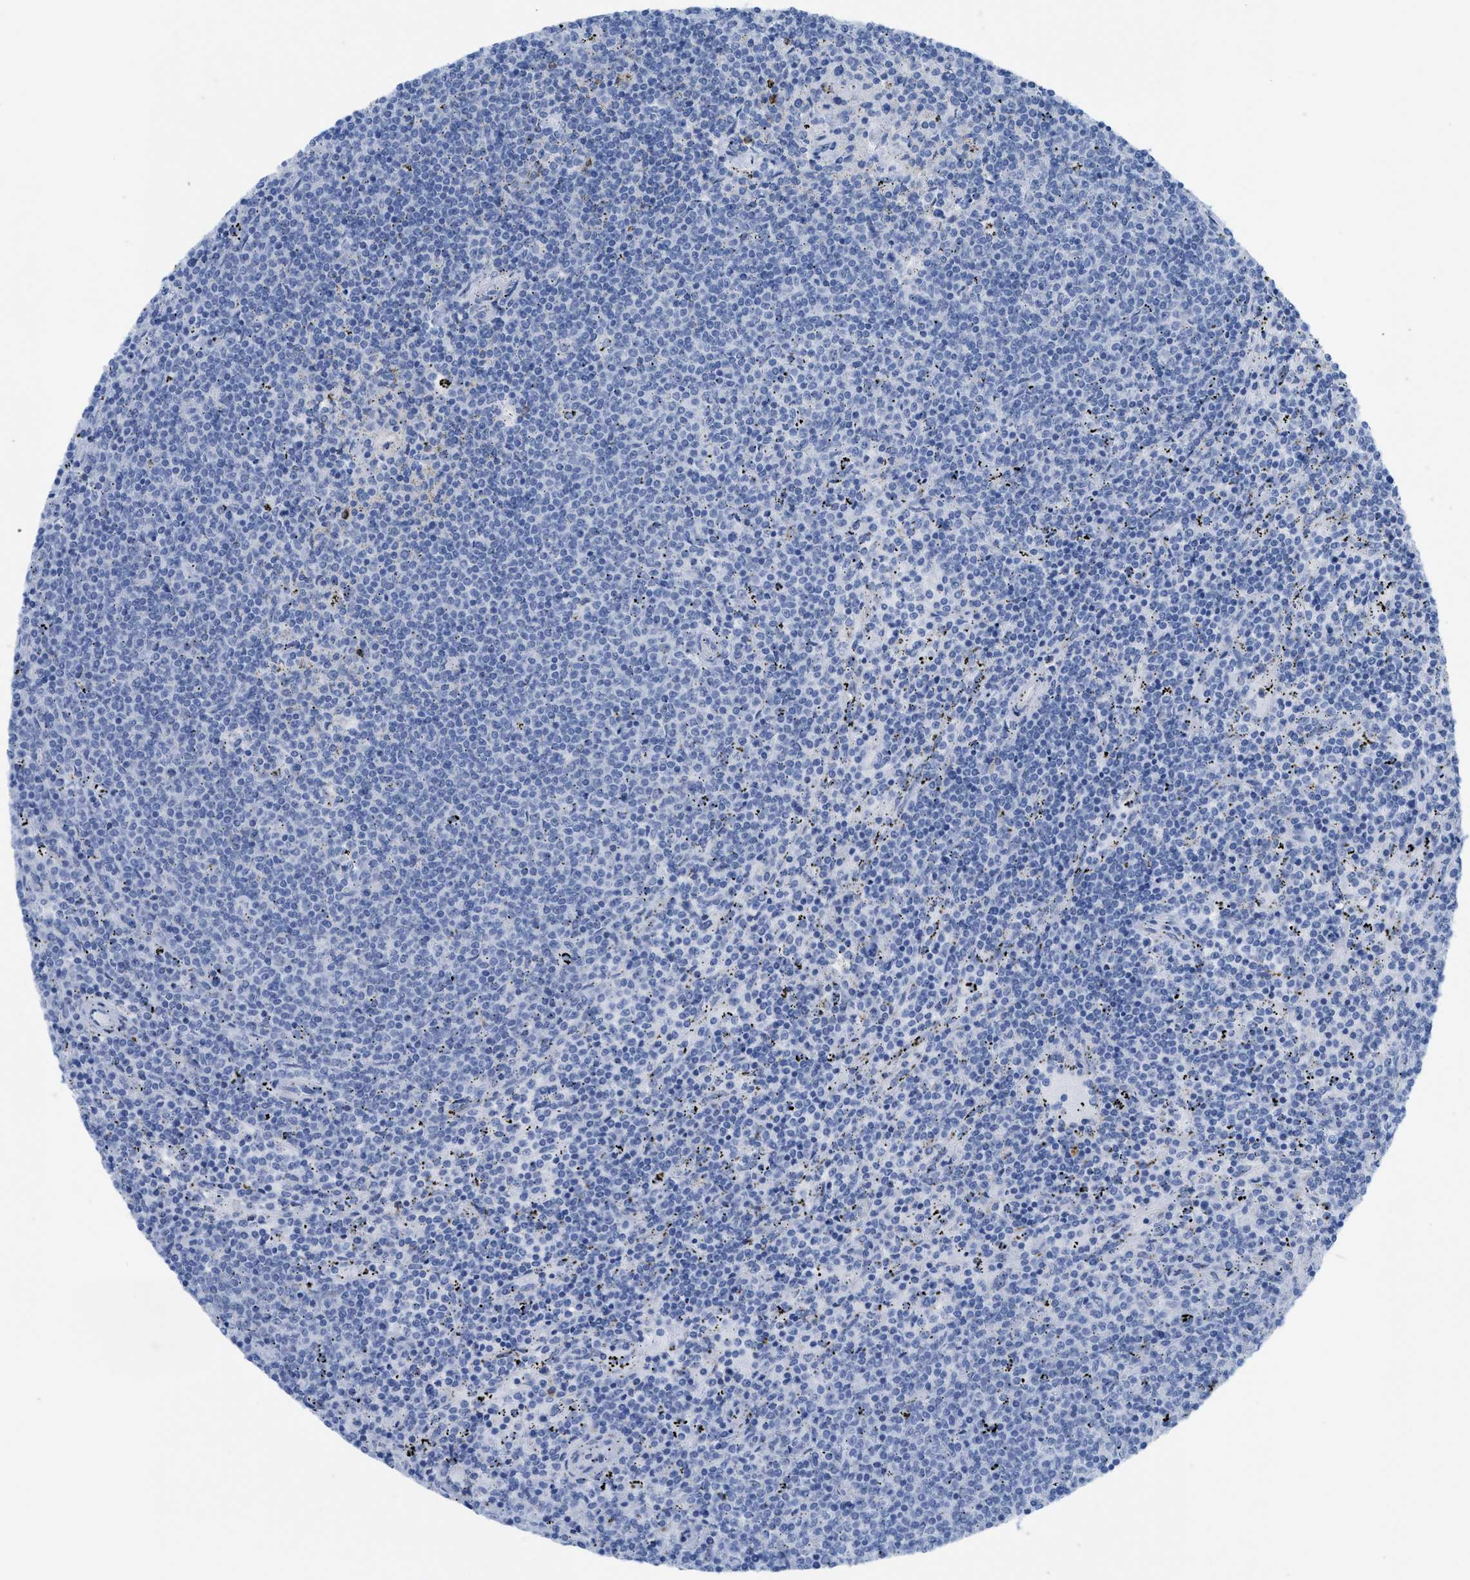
{"staining": {"intensity": "negative", "quantity": "none", "location": "none"}, "tissue": "lymphoma", "cell_type": "Tumor cells", "image_type": "cancer", "snomed": [{"axis": "morphology", "description": "Malignant lymphoma, non-Hodgkin's type, Low grade"}, {"axis": "topography", "description": "Spleen"}], "caption": "DAB immunohistochemical staining of human low-grade malignant lymphoma, non-Hodgkin's type reveals no significant positivity in tumor cells. Nuclei are stained in blue.", "gene": "WDR4", "patient": {"sex": "female", "age": 50}}